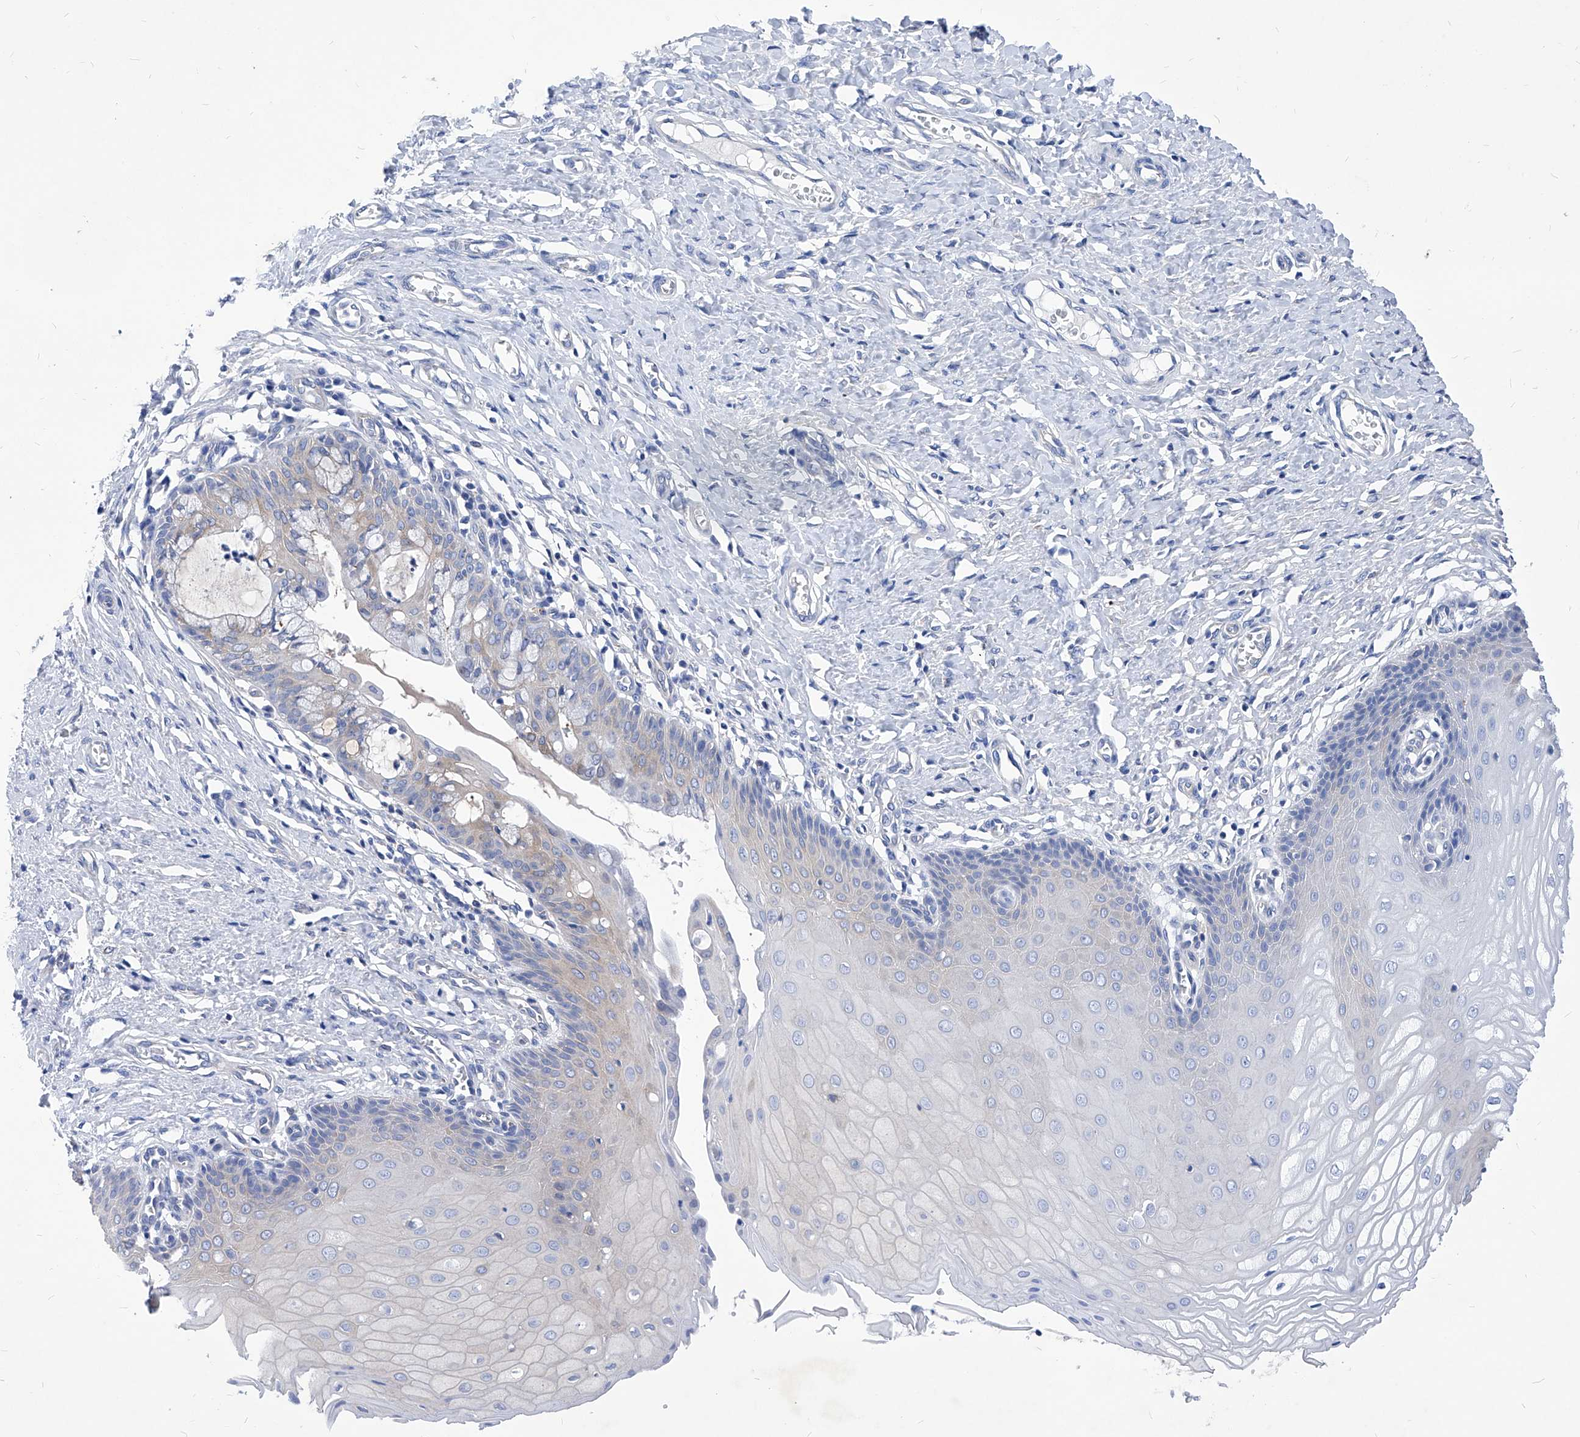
{"staining": {"intensity": "negative", "quantity": "none", "location": "none"}, "tissue": "cervix", "cell_type": "Glandular cells", "image_type": "normal", "snomed": [{"axis": "morphology", "description": "Normal tissue, NOS"}, {"axis": "topography", "description": "Cervix"}], "caption": "Glandular cells show no significant protein positivity in unremarkable cervix. (Brightfield microscopy of DAB (3,3'-diaminobenzidine) immunohistochemistry (IHC) at high magnification).", "gene": "XPNPEP1", "patient": {"sex": "female", "age": 55}}